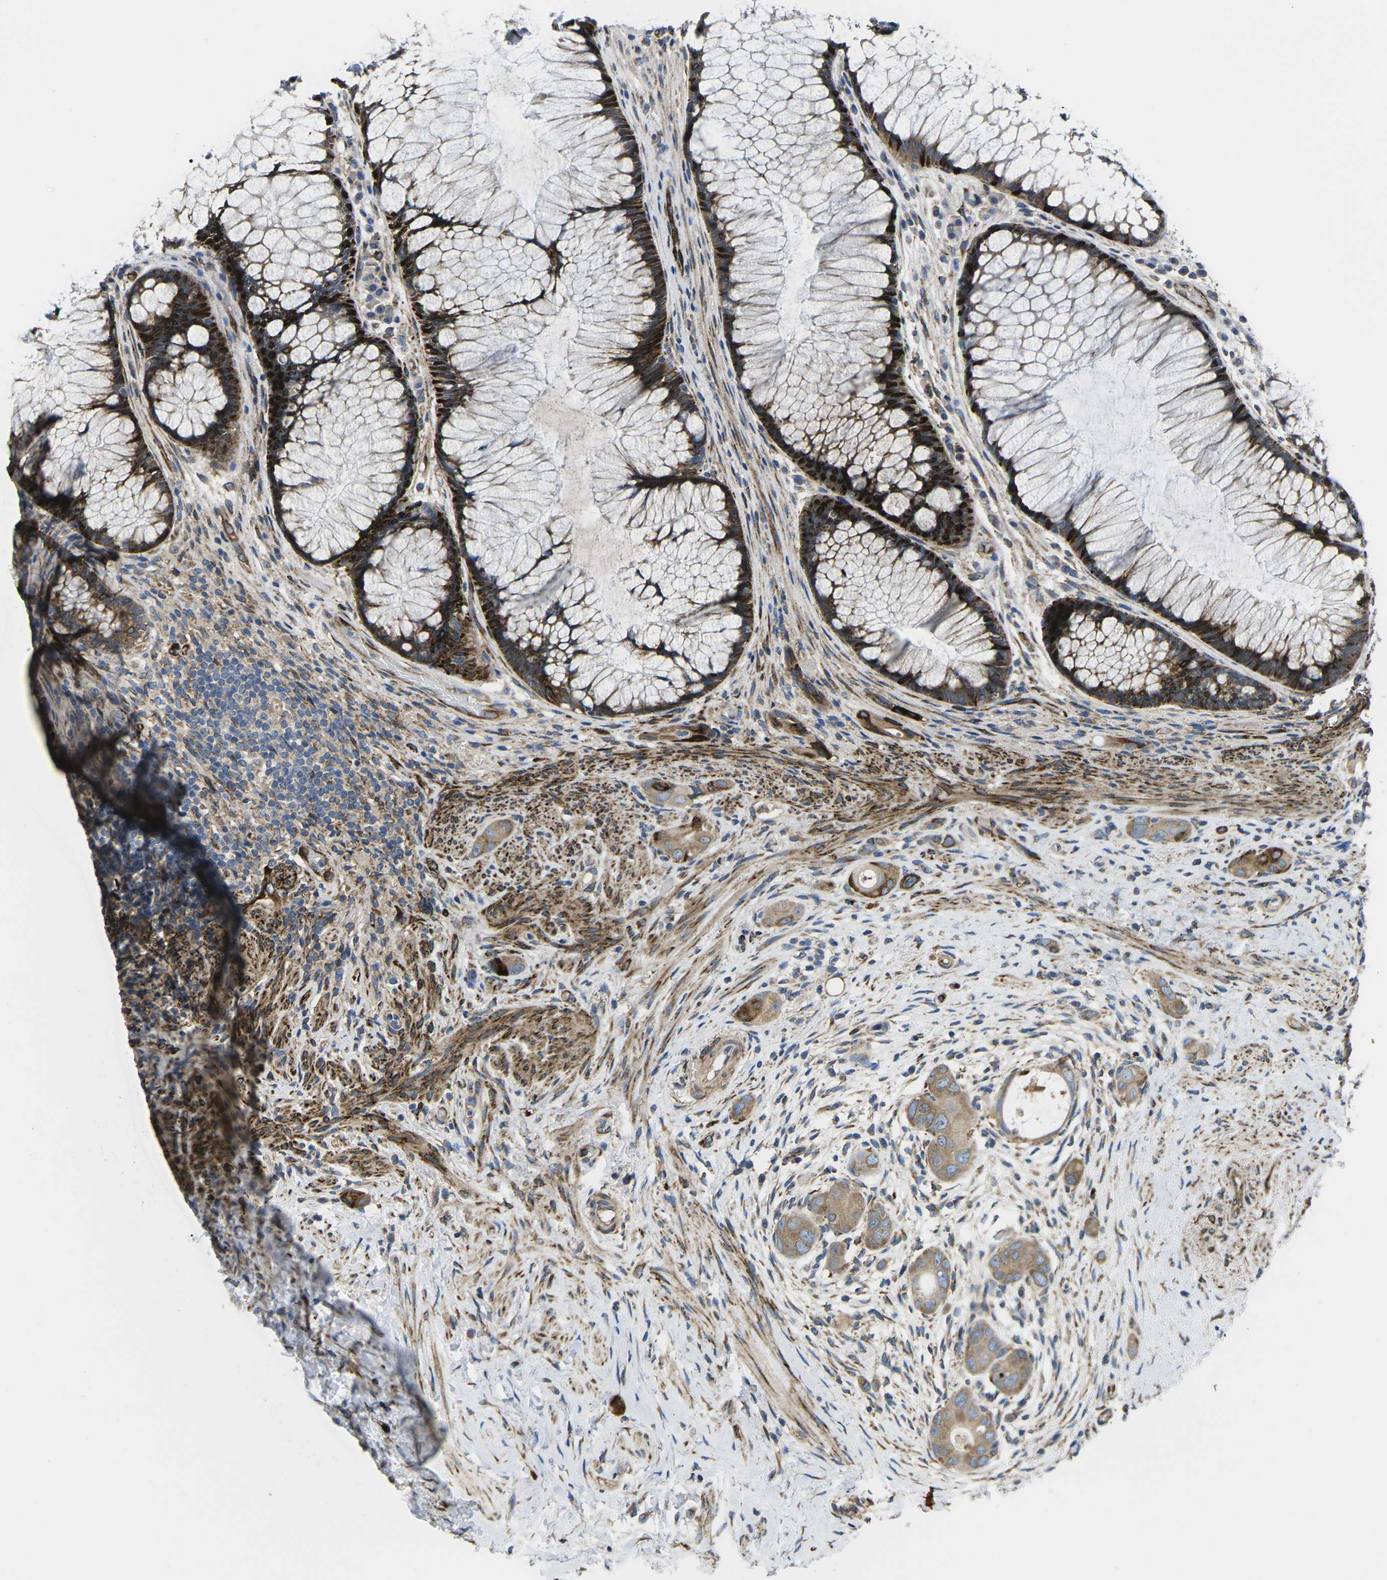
{"staining": {"intensity": "moderate", "quantity": ">75%", "location": "cytoplasmic/membranous"}, "tissue": "colorectal cancer", "cell_type": "Tumor cells", "image_type": "cancer", "snomed": [{"axis": "morphology", "description": "Adenocarcinoma, NOS"}, {"axis": "topography", "description": "Rectum"}], "caption": "IHC micrograph of neoplastic tissue: adenocarcinoma (colorectal) stained using immunohistochemistry reveals medium levels of moderate protein expression localized specifically in the cytoplasmic/membranous of tumor cells, appearing as a cytoplasmic/membranous brown color.", "gene": "PDZD8", "patient": {"sex": "male", "age": 51}}